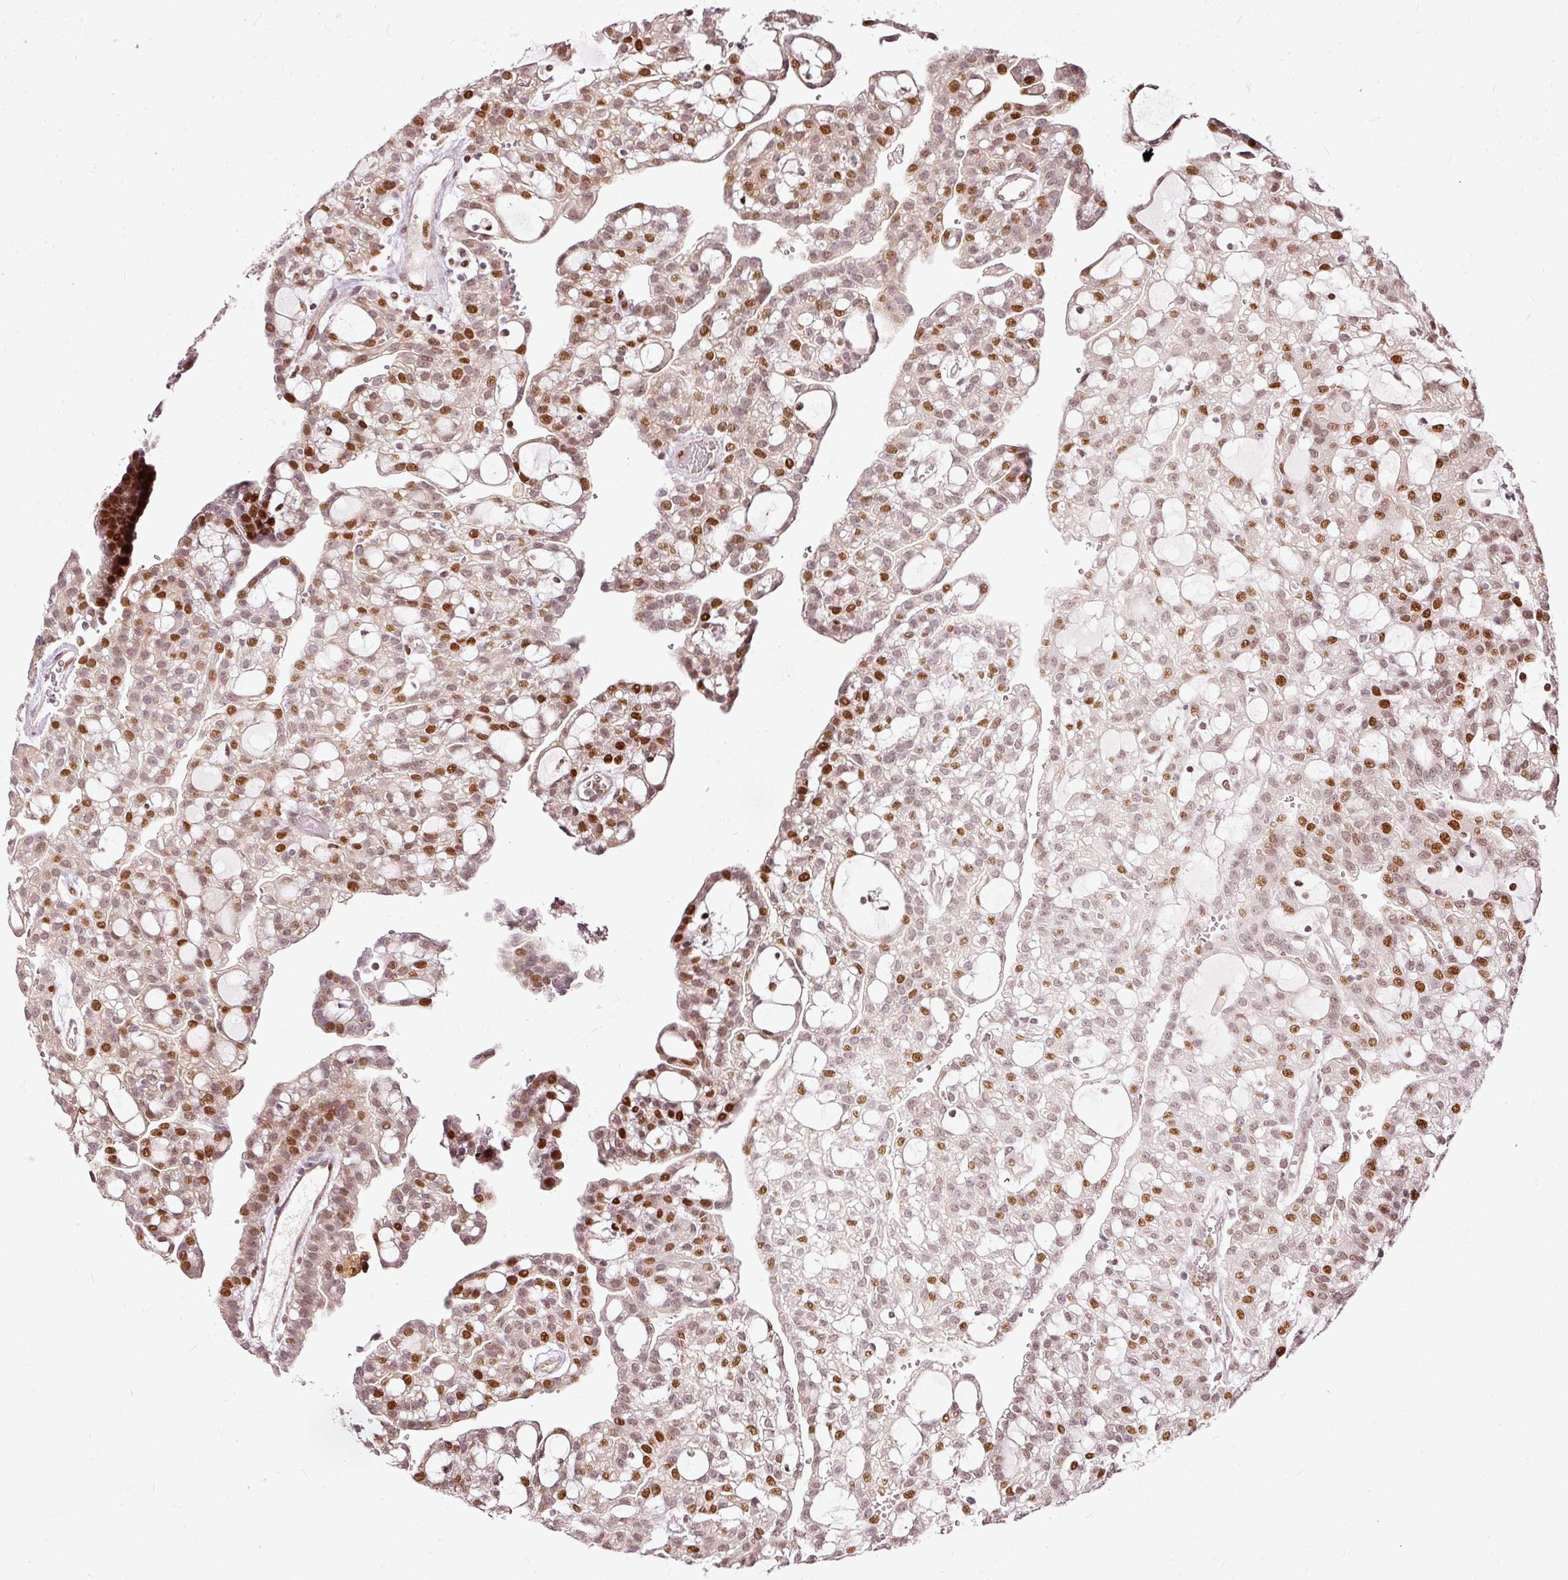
{"staining": {"intensity": "strong", "quantity": "25%-75%", "location": "nuclear"}, "tissue": "renal cancer", "cell_type": "Tumor cells", "image_type": "cancer", "snomed": [{"axis": "morphology", "description": "Adenocarcinoma, NOS"}, {"axis": "topography", "description": "Kidney"}], "caption": "Renal cancer (adenocarcinoma) tissue demonstrates strong nuclear positivity in about 25%-75% of tumor cells, visualized by immunohistochemistry.", "gene": "ZNF778", "patient": {"sex": "male", "age": 63}}